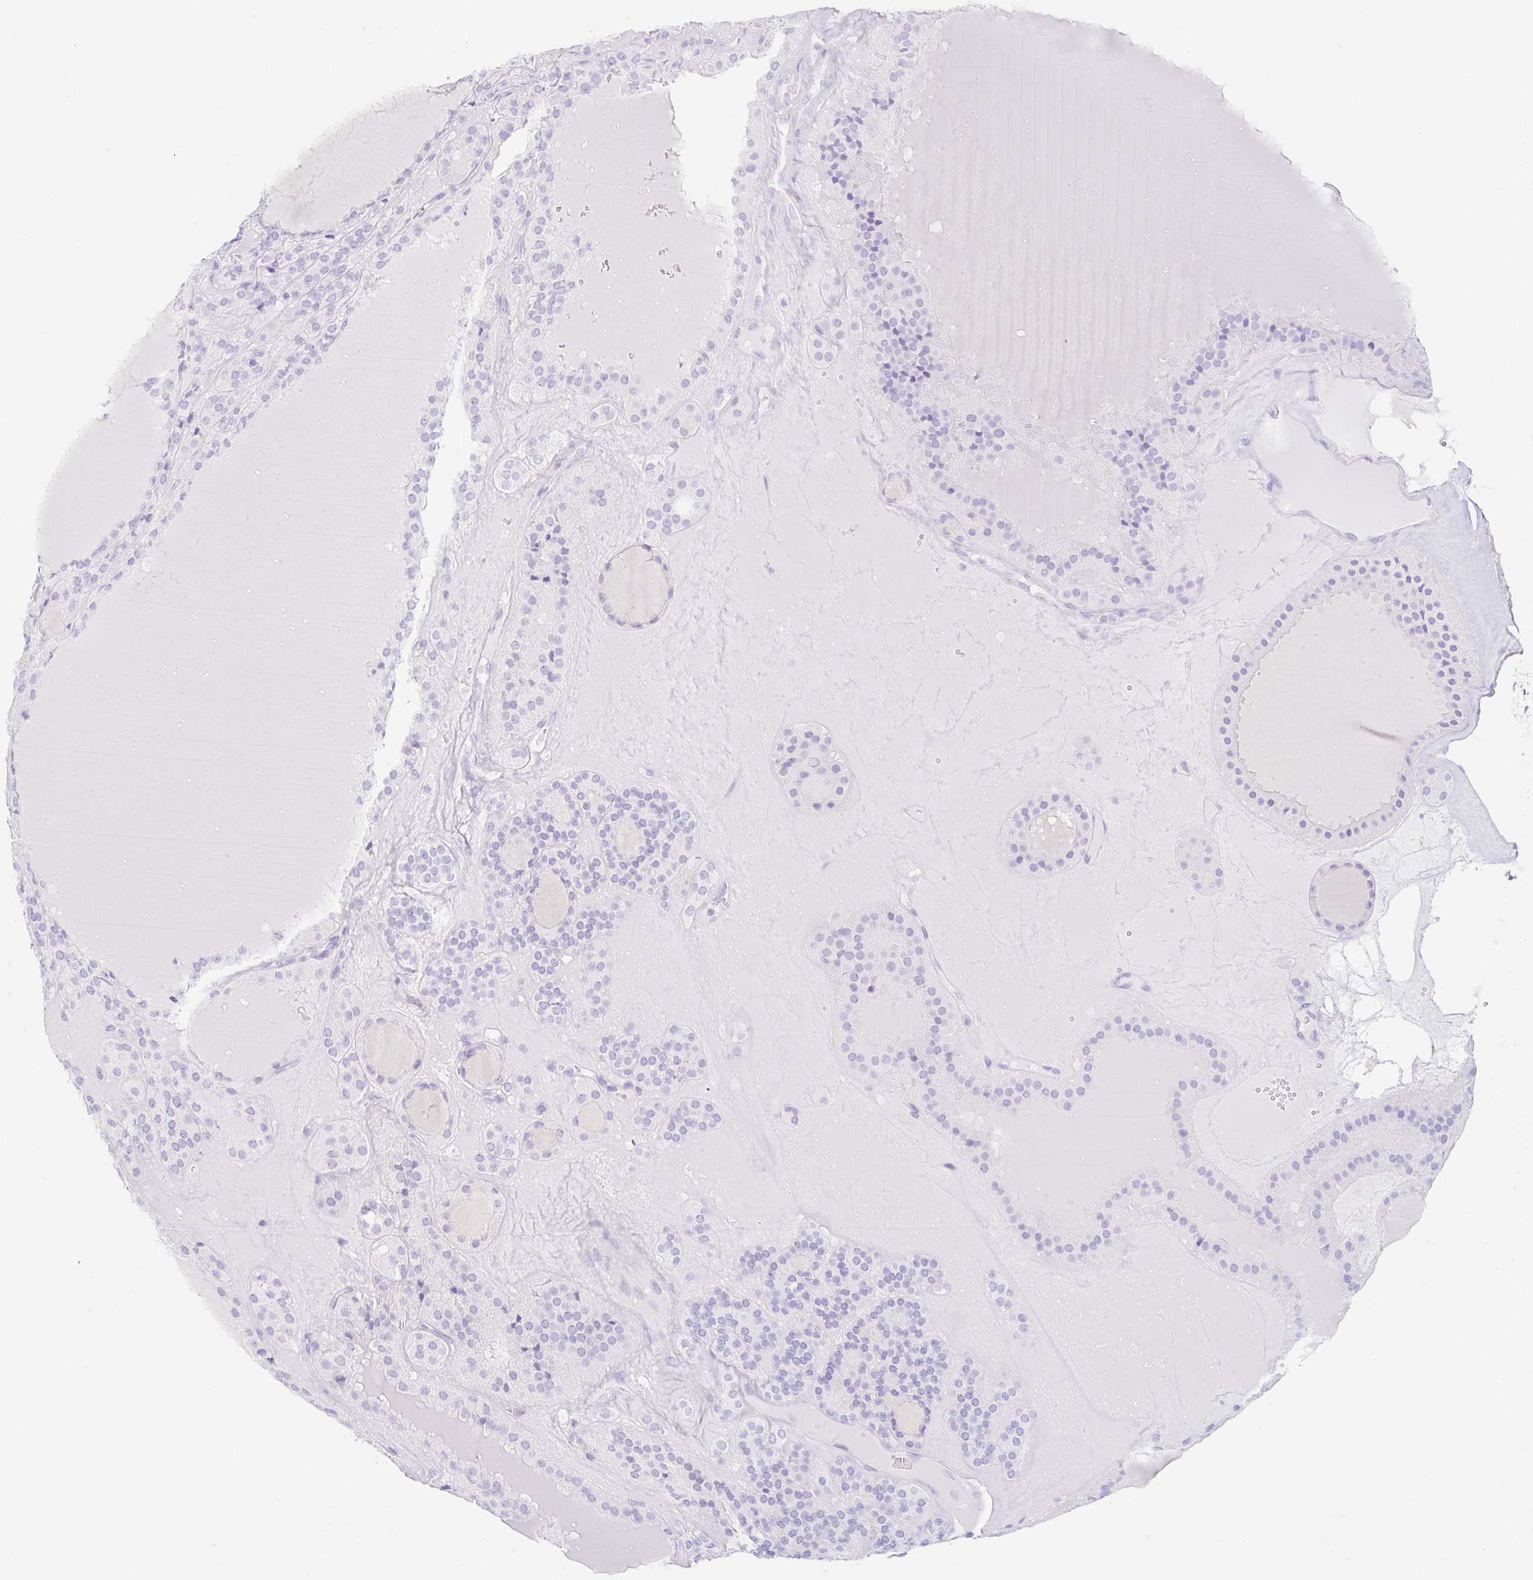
{"staining": {"intensity": "negative", "quantity": "none", "location": "none"}, "tissue": "thyroid cancer", "cell_type": "Tumor cells", "image_type": "cancer", "snomed": [{"axis": "morphology", "description": "Follicular adenoma carcinoma, NOS"}, {"axis": "topography", "description": "Thyroid gland"}], "caption": "Human thyroid cancer (follicular adenoma carcinoma) stained for a protein using immunohistochemistry (IHC) shows no expression in tumor cells.", "gene": "CLDND2", "patient": {"sex": "female", "age": 63}}